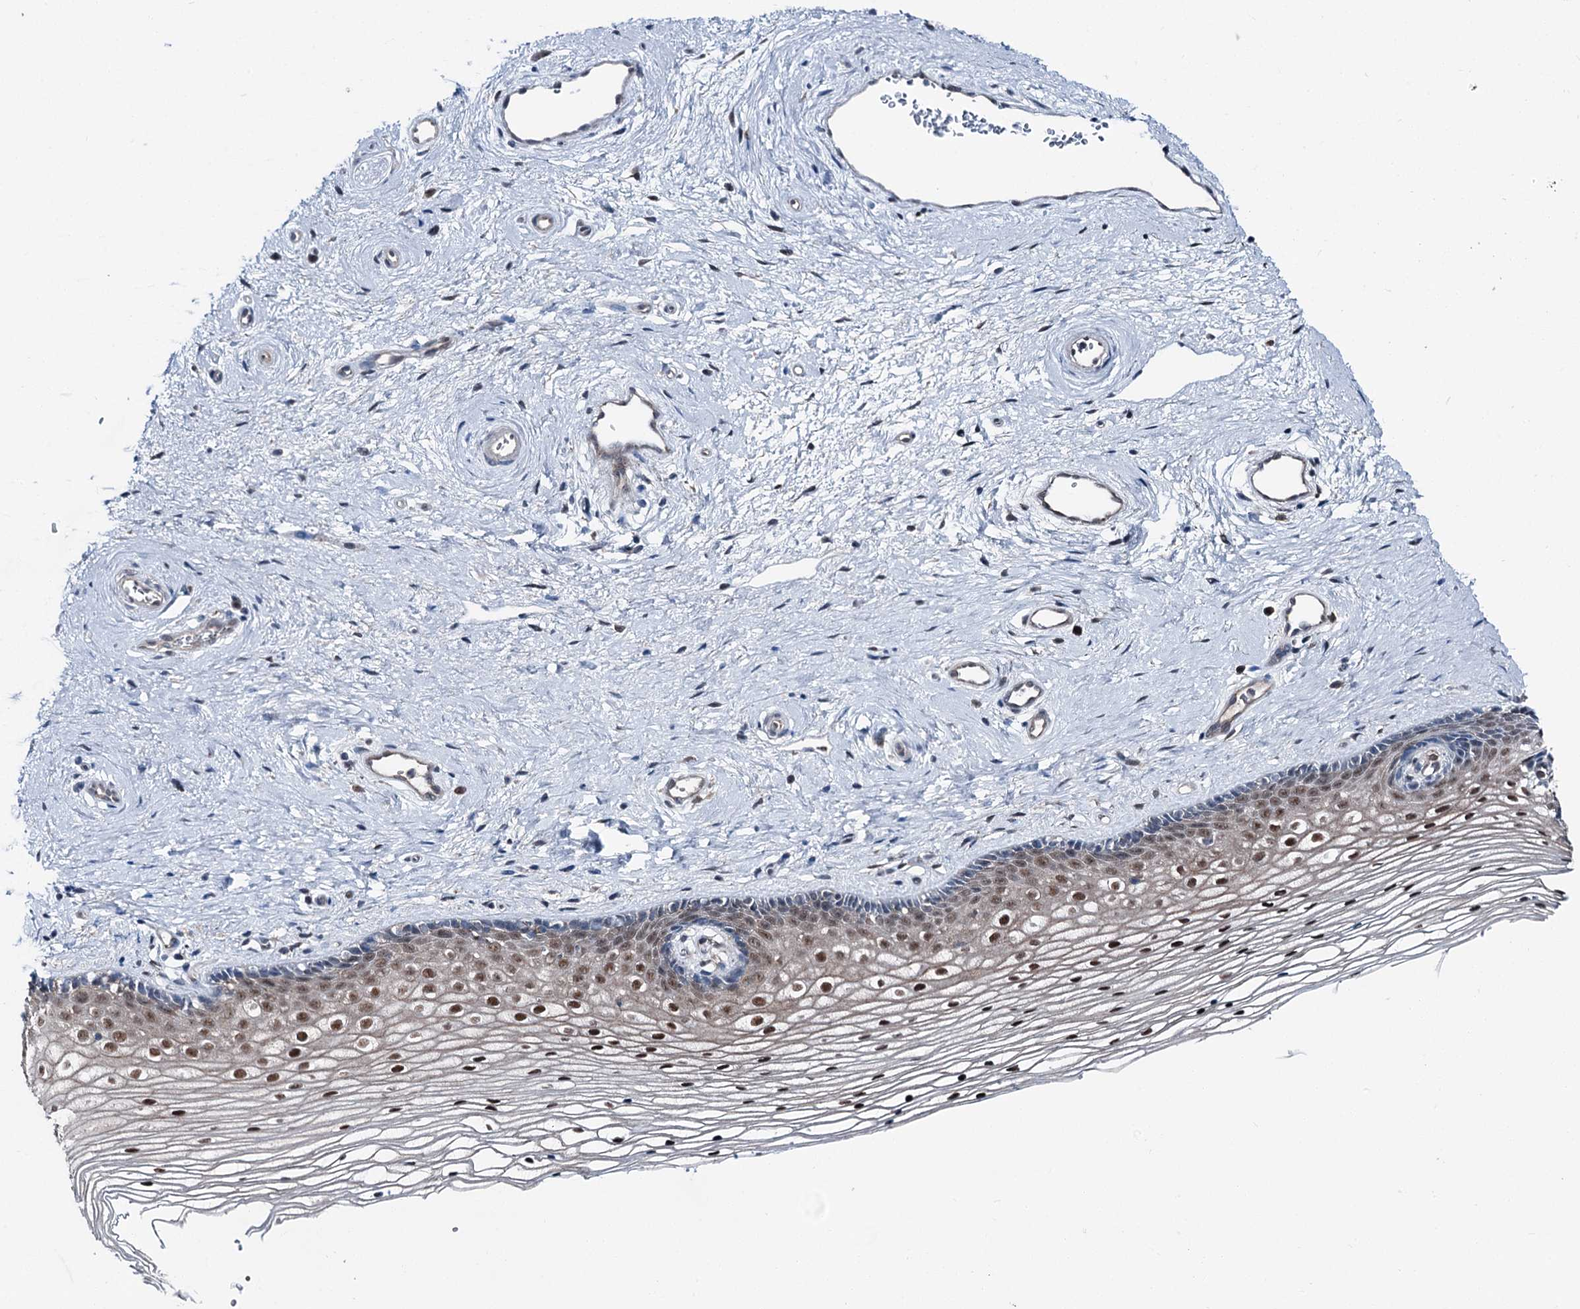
{"staining": {"intensity": "moderate", "quantity": "25%-75%", "location": "nuclear"}, "tissue": "vagina", "cell_type": "Squamous epithelial cells", "image_type": "normal", "snomed": [{"axis": "morphology", "description": "Normal tissue, NOS"}, {"axis": "topography", "description": "Vagina"}], "caption": "IHC image of benign human vagina stained for a protein (brown), which exhibits medium levels of moderate nuclear staining in about 25%-75% of squamous epithelial cells.", "gene": "PSMD13", "patient": {"sex": "female", "age": 46}}